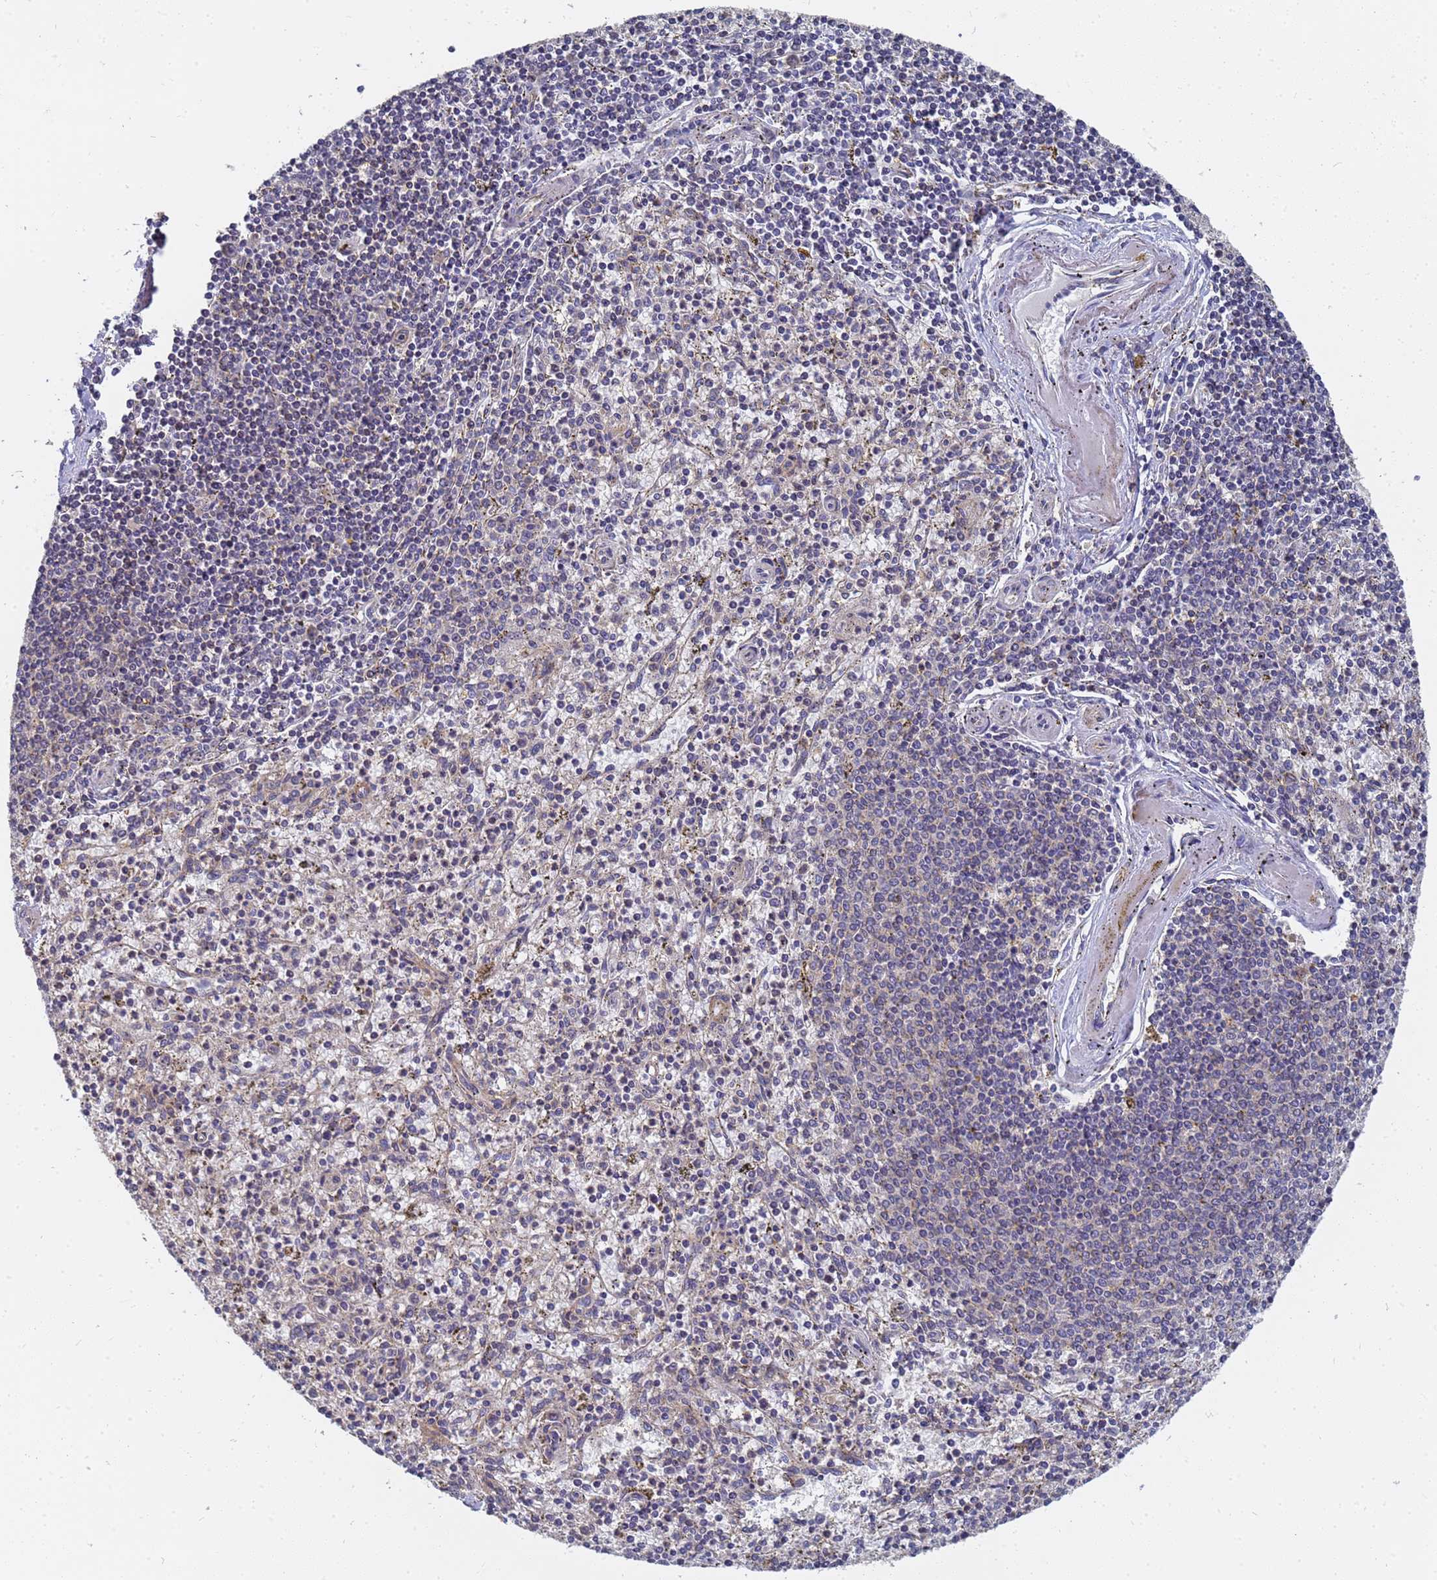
{"staining": {"intensity": "negative", "quantity": "none", "location": "none"}, "tissue": "spleen", "cell_type": "Cells in red pulp", "image_type": "normal", "snomed": [{"axis": "morphology", "description": "Normal tissue, NOS"}, {"axis": "topography", "description": "Spleen"}], "caption": "Unremarkable spleen was stained to show a protein in brown. There is no significant staining in cells in red pulp. The staining was performed using DAB to visualize the protein expression in brown, while the nuclei were stained in blue with hematoxylin (Magnification: 20x).", "gene": "ALS2CL", "patient": {"sex": "male", "age": 72}}